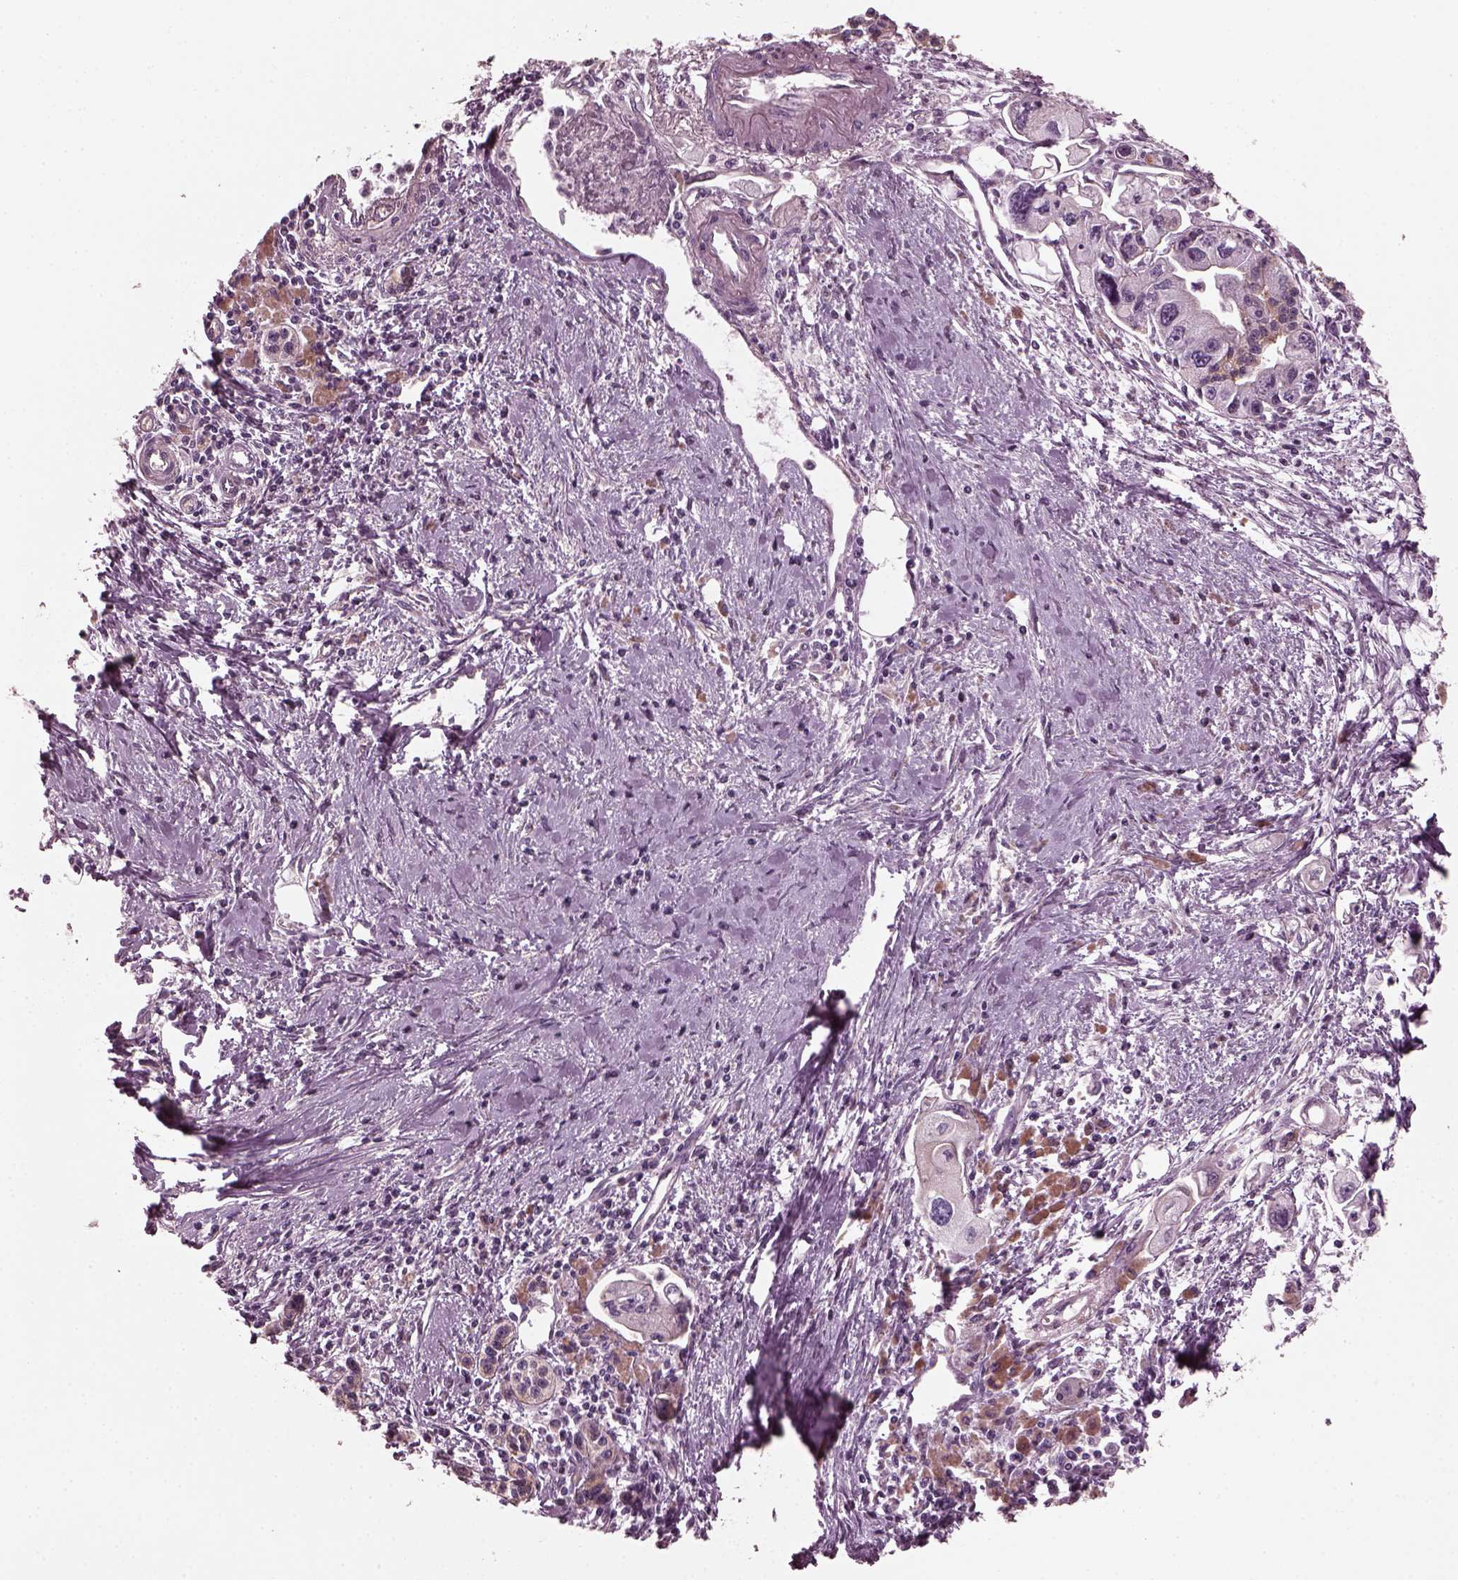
{"staining": {"intensity": "negative", "quantity": "none", "location": "none"}, "tissue": "pancreatic cancer", "cell_type": "Tumor cells", "image_type": "cancer", "snomed": [{"axis": "morphology", "description": "Adenocarcinoma, NOS"}, {"axis": "topography", "description": "Pancreas"}], "caption": "High power microscopy photomicrograph of an immunohistochemistry histopathology image of pancreatic adenocarcinoma, revealing no significant positivity in tumor cells.", "gene": "ODAD1", "patient": {"sex": "male", "age": 70}}